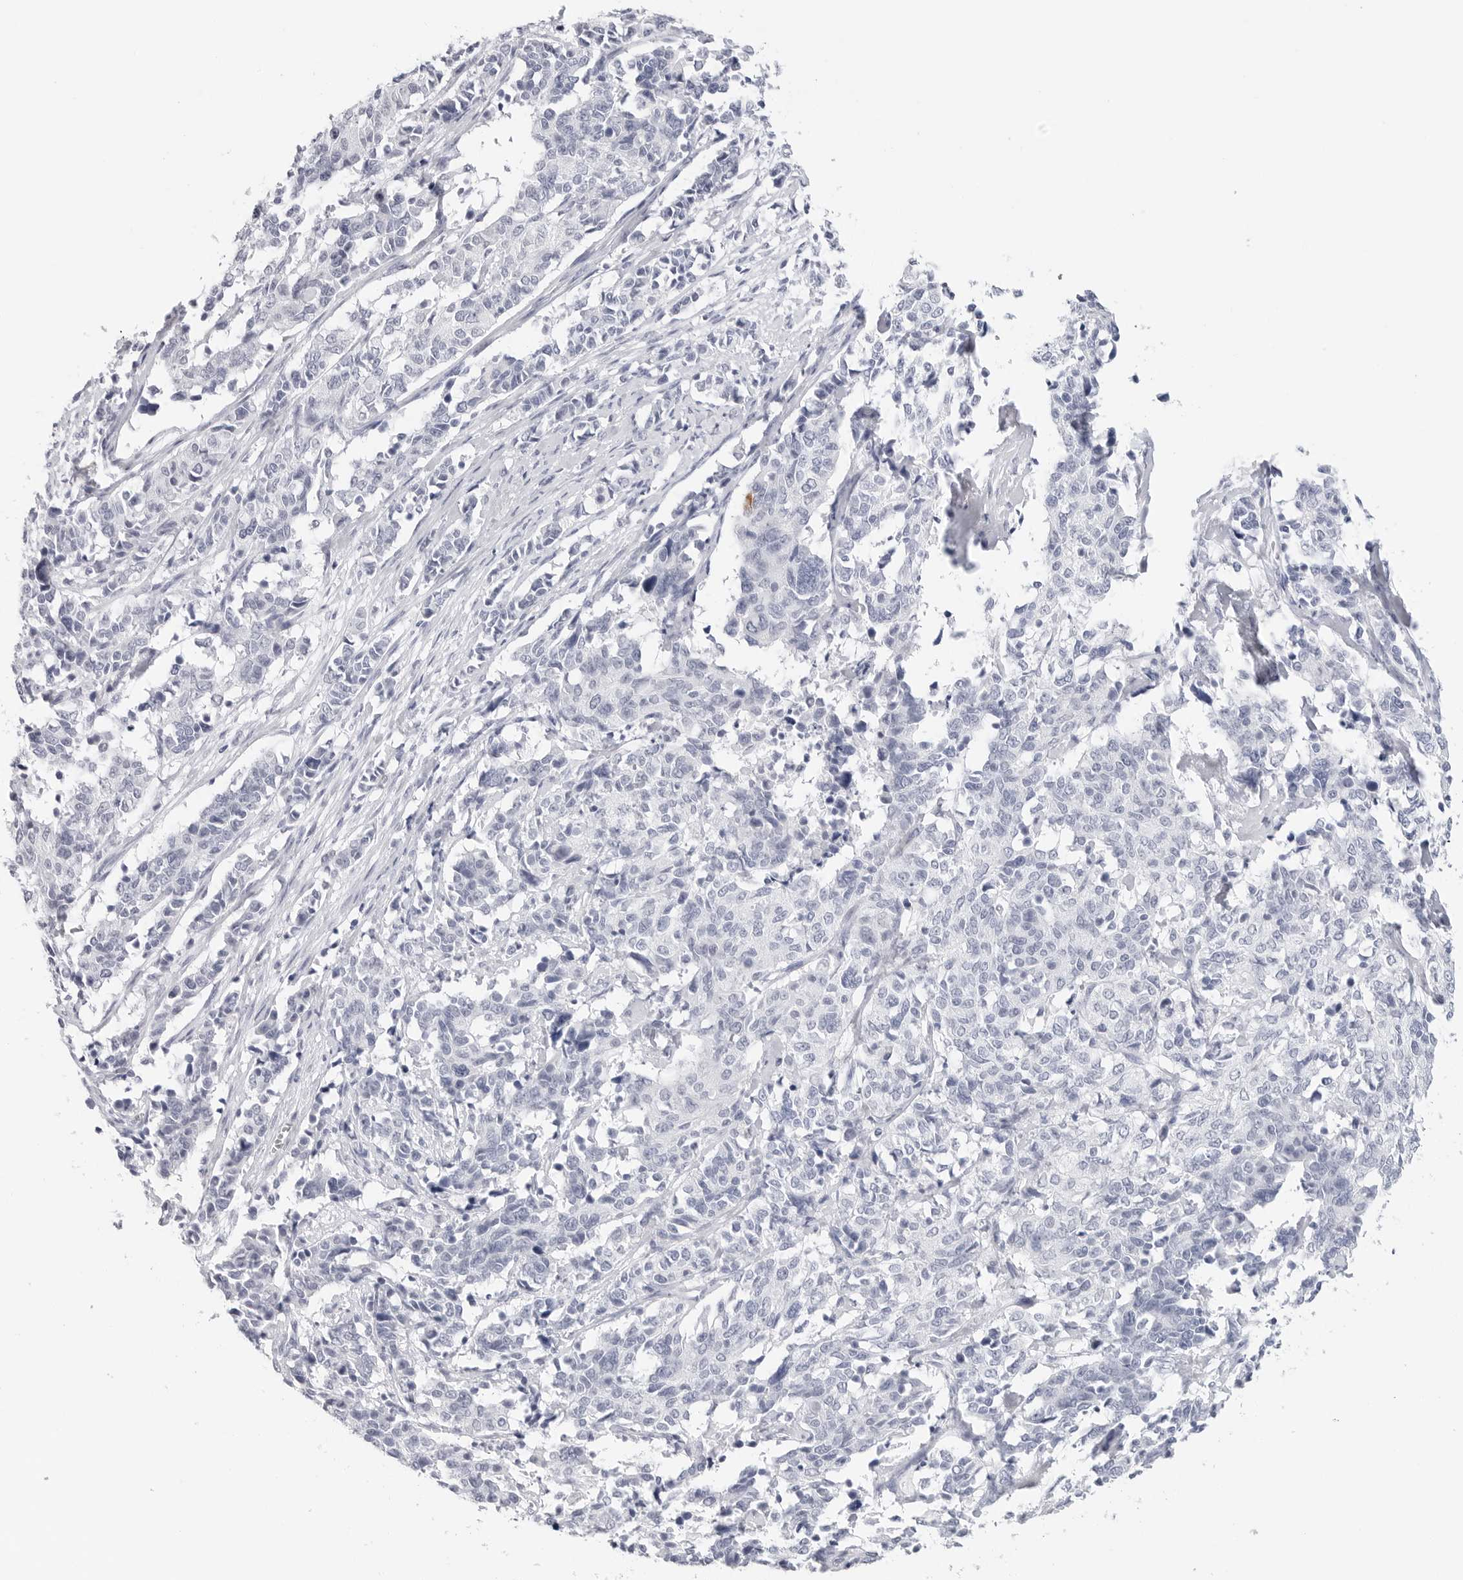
{"staining": {"intensity": "negative", "quantity": "none", "location": "none"}, "tissue": "cervical cancer", "cell_type": "Tumor cells", "image_type": "cancer", "snomed": [{"axis": "morphology", "description": "Normal tissue, NOS"}, {"axis": "morphology", "description": "Squamous cell carcinoma, NOS"}, {"axis": "topography", "description": "Cervix"}], "caption": "This photomicrograph is of cervical cancer (squamous cell carcinoma) stained with immunohistochemistry to label a protein in brown with the nuclei are counter-stained blue. There is no expression in tumor cells. (Brightfield microscopy of DAB immunohistochemistry at high magnification).", "gene": "HSPB7", "patient": {"sex": "female", "age": 35}}